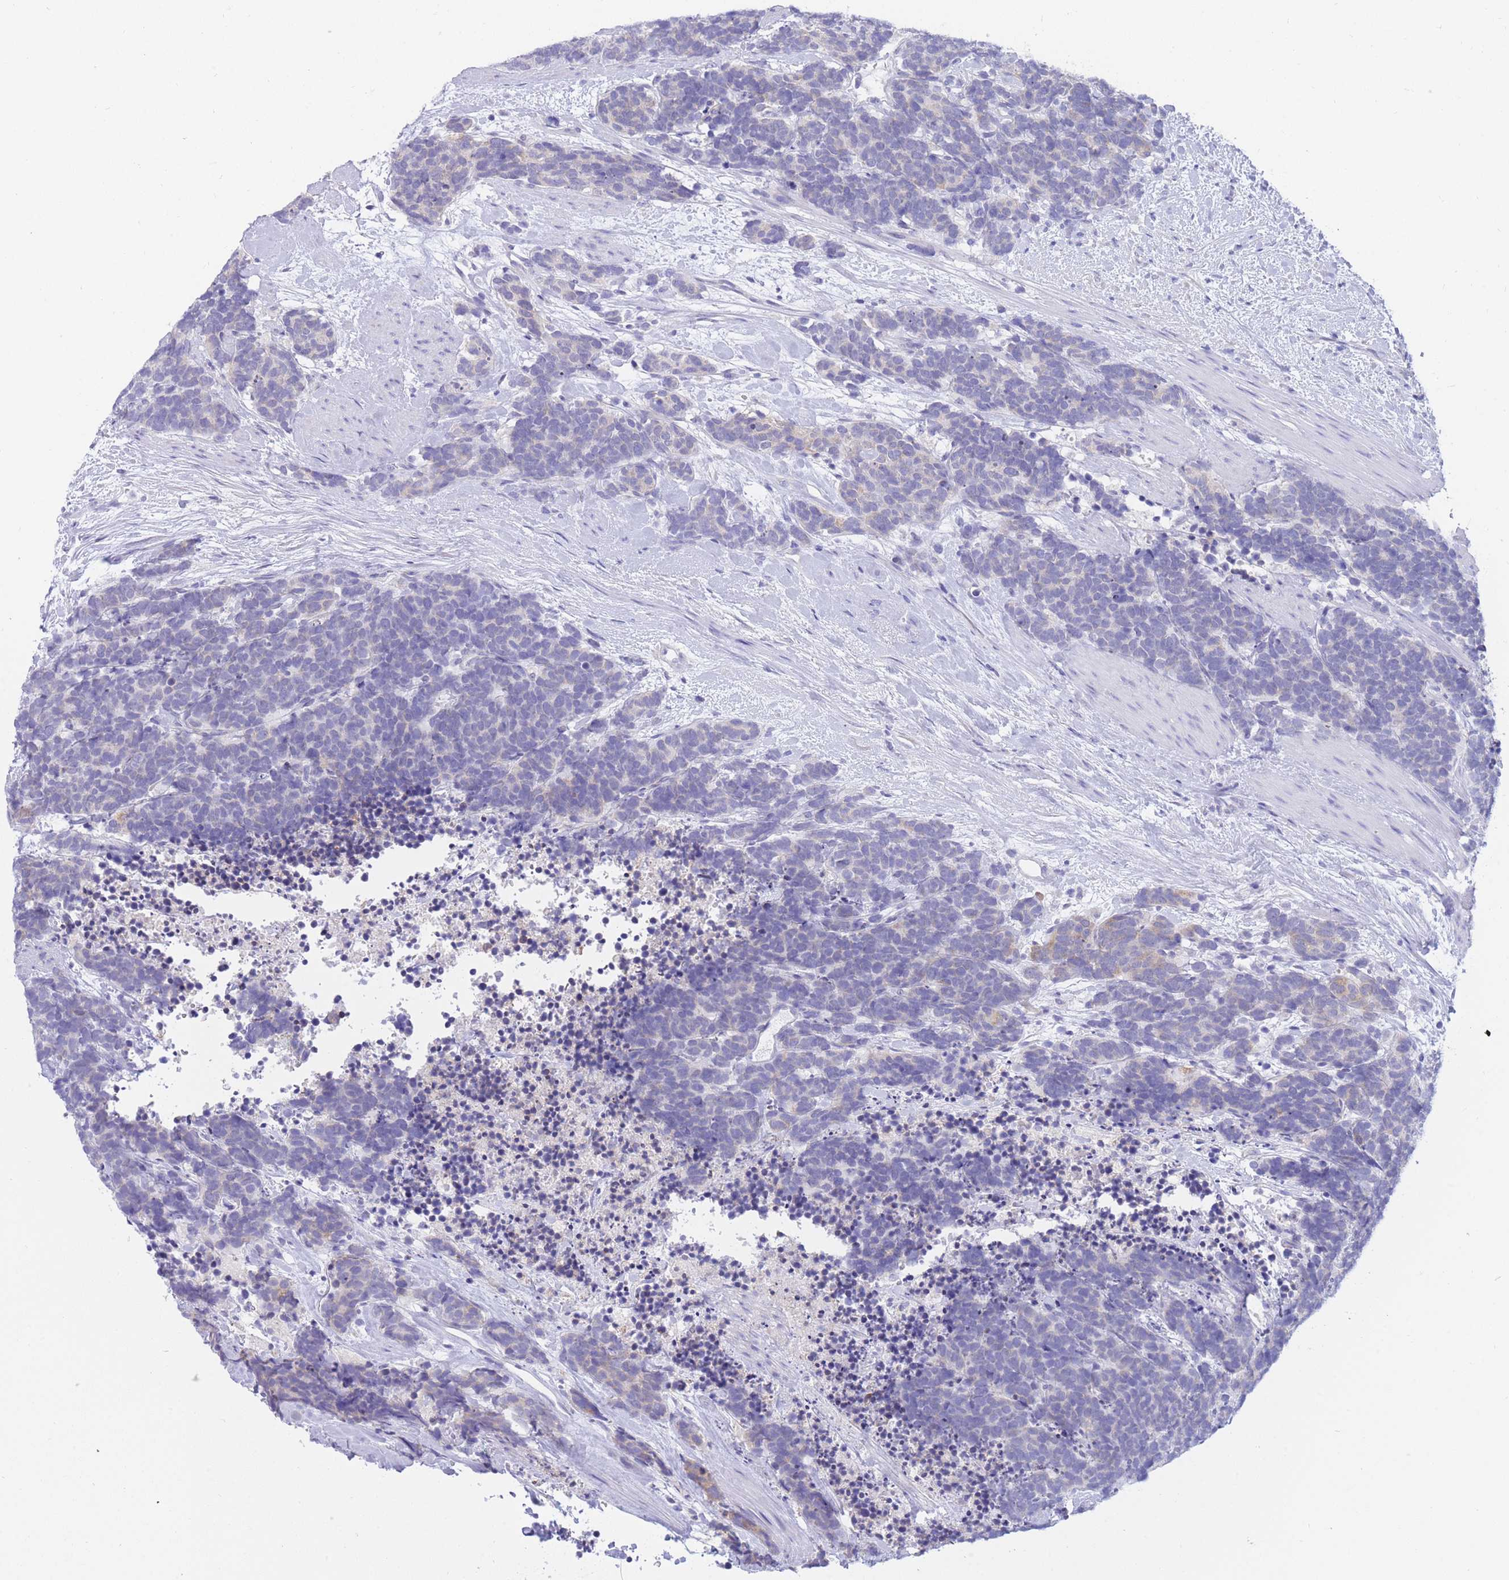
{"staining": {"intensity": "negative", "quantity": "none", "location": "none"}, "tissue": "carcinoid", "cell_type": "Tumor cells", "image_type": "cancer", "snomed": [{"axis": "morphology", "description": "Carcinoma, NOS"}, {"axis": "morphology", "description": "Carcinoid, malignant, NOS"}, {"axis": "topography", "description": "Prostate"}], "caption": "Immunohistochemical staining of human malignant carcinoid shows no significant expression in tumor cells.", "gene": "SSUH2", "patient": {"sex": "male", "age": 57}}